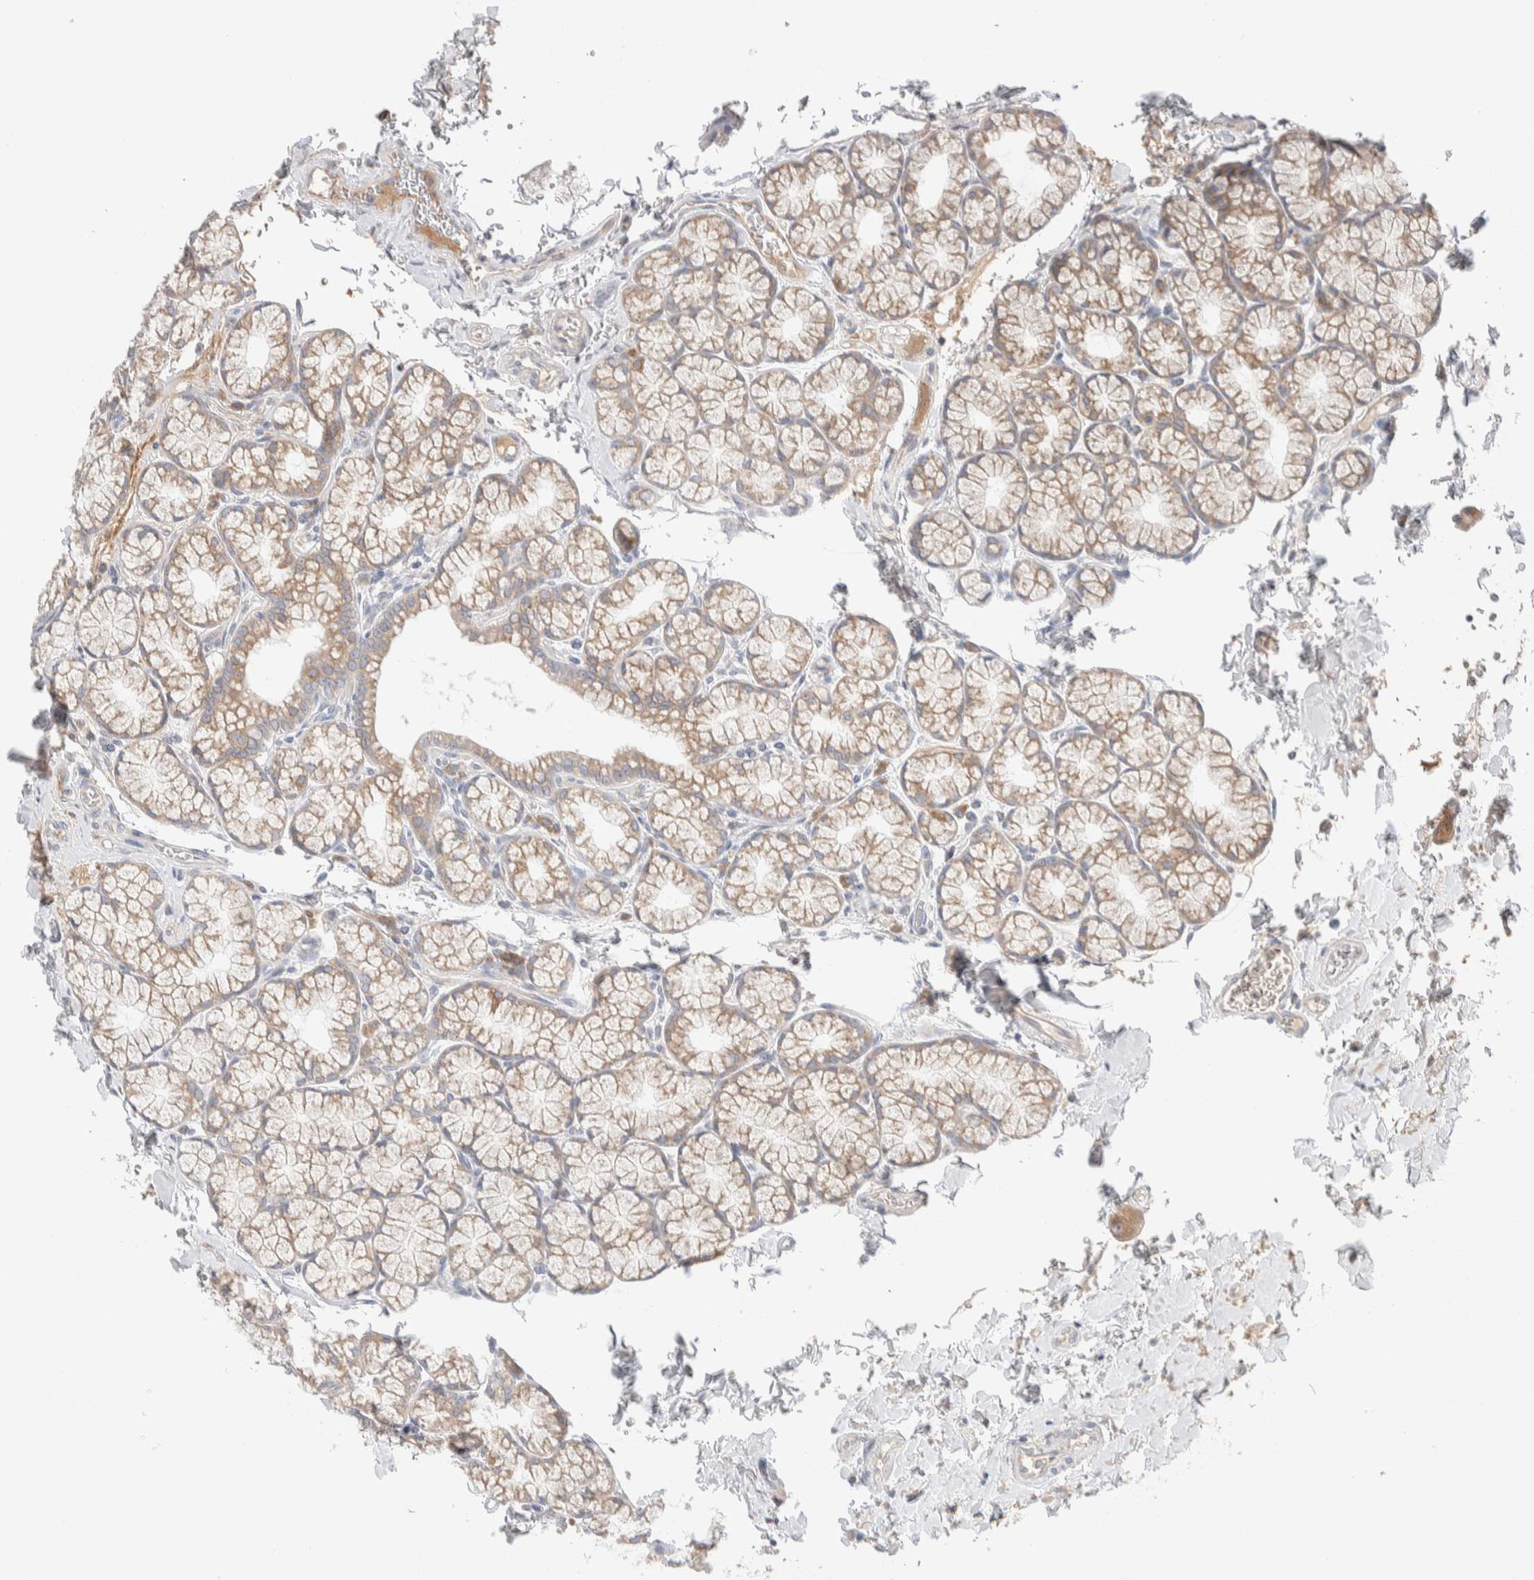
{"staining": {"intensity": "weak", "quantity": ">75%", "location": "cytoplasmic/membranous"}, "tissue": "duodenum", "cell_type": "Glandular cells", "image_type": "normal", "snomed": [{"axis": "morphology", "description": "Normal tissue, NOS"}, {"axis": "topography", "description": "Duodenum"}], "caption": "This histopathology image demonstrates benign duodenum stained with immunohistochemistry (IHC) to label a protein in brown. The cytoplasmic/membranous of glandular cells show weak positivity for the protein. Nuclei are counter-stained blue.", "gene": "RUSF1", "patient": {"sex": "male", "age": 50}}